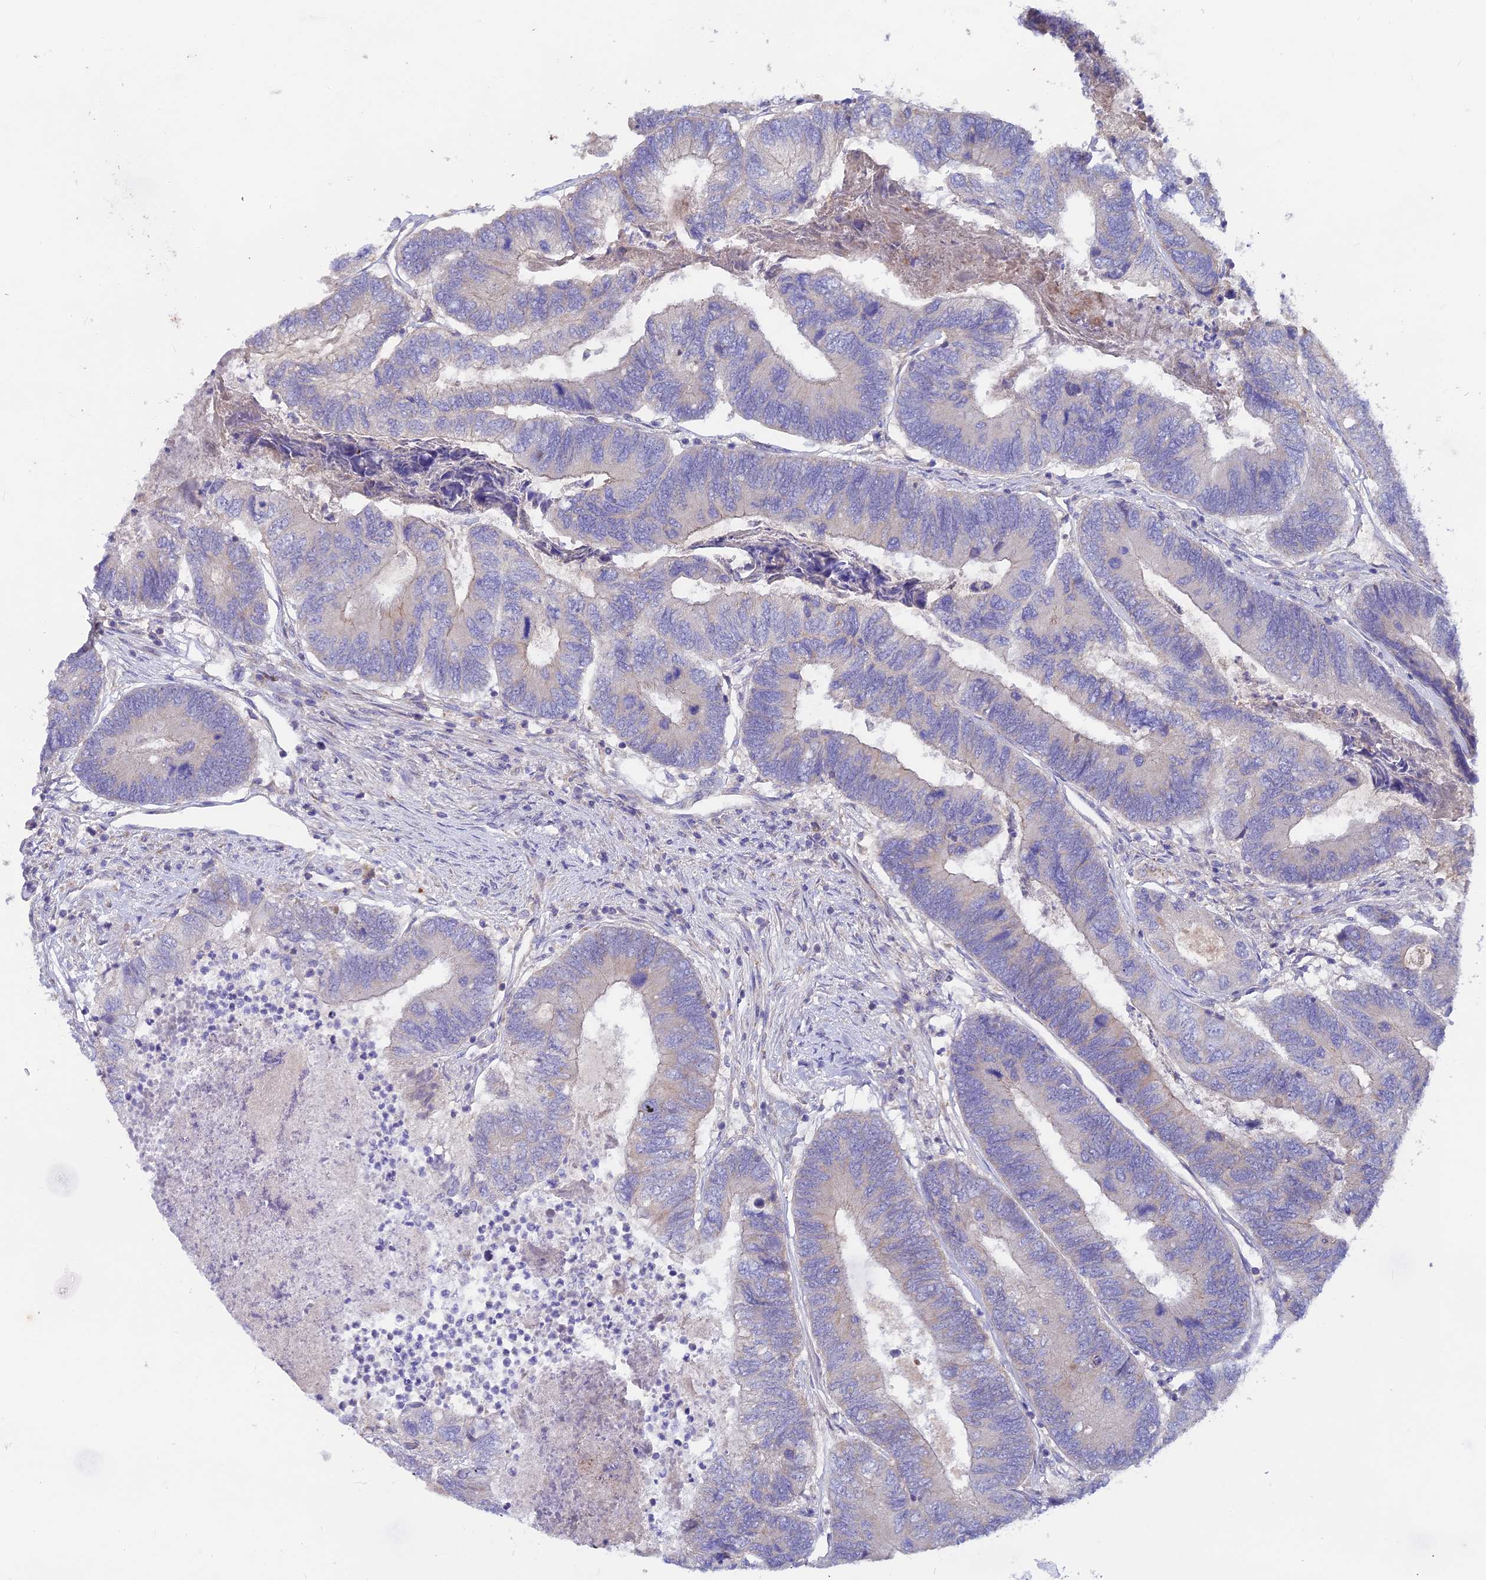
{"staining": {"intensity": "negative", "quantity": "none", "location": "none"}, "tissue": "colorectal cancer", "cell_type": "Tumor cells", "image_type": "cancer", "snomed": [{"axis": "morphology", "description": "Adenocarcinoma, NOS"}, {"axis": "topography", "description": "Colon"}], "caption": "Histopathology image shows no significant protein expression in tumor cells of colorectal cancer (adenocarcinoma).", "gene": "PZP", "patient": {"sex": "female", "age": 67}}